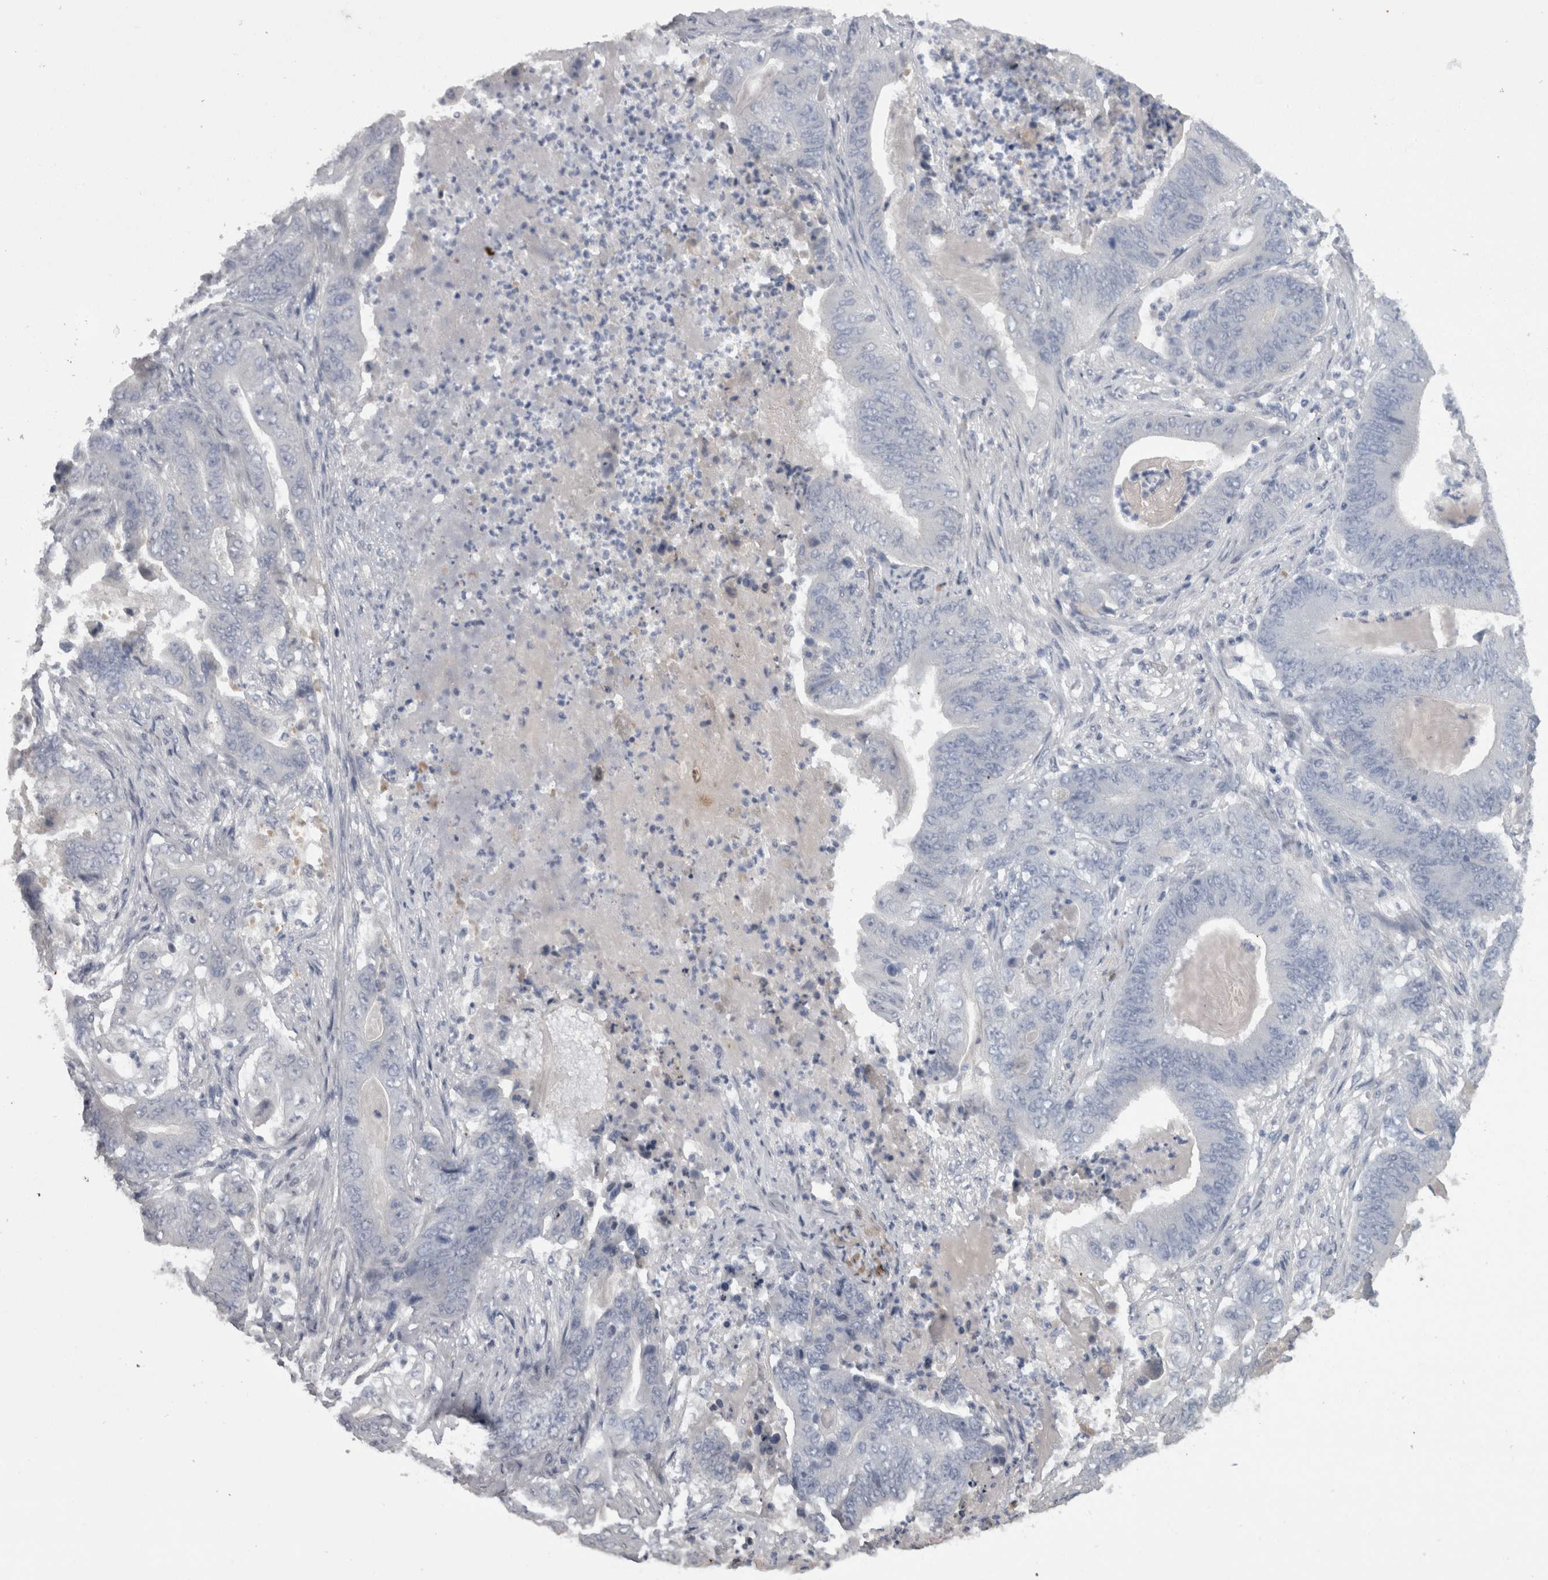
{"staining": {"intensity": "negative", "quantity": "none", "location": "none"}, "tissue": "stomach cancer", "cell_type": "Tumor cells", "image_type": "cancer", "snomed": [{"axis": "morphology", "description": "Adenocarcinoma, NOS"}, {"axis": "topography", "description": "Stomach"}], "caption": "Immunohistochemistry (IHC) histopathology image of neoplastic tissue: stomach adenocarcinoma stained with DAB reveals no significant protein staining in tumor cells.", "gene": "CAMK2D", "patient": {"sex": "female", "age": 73}}